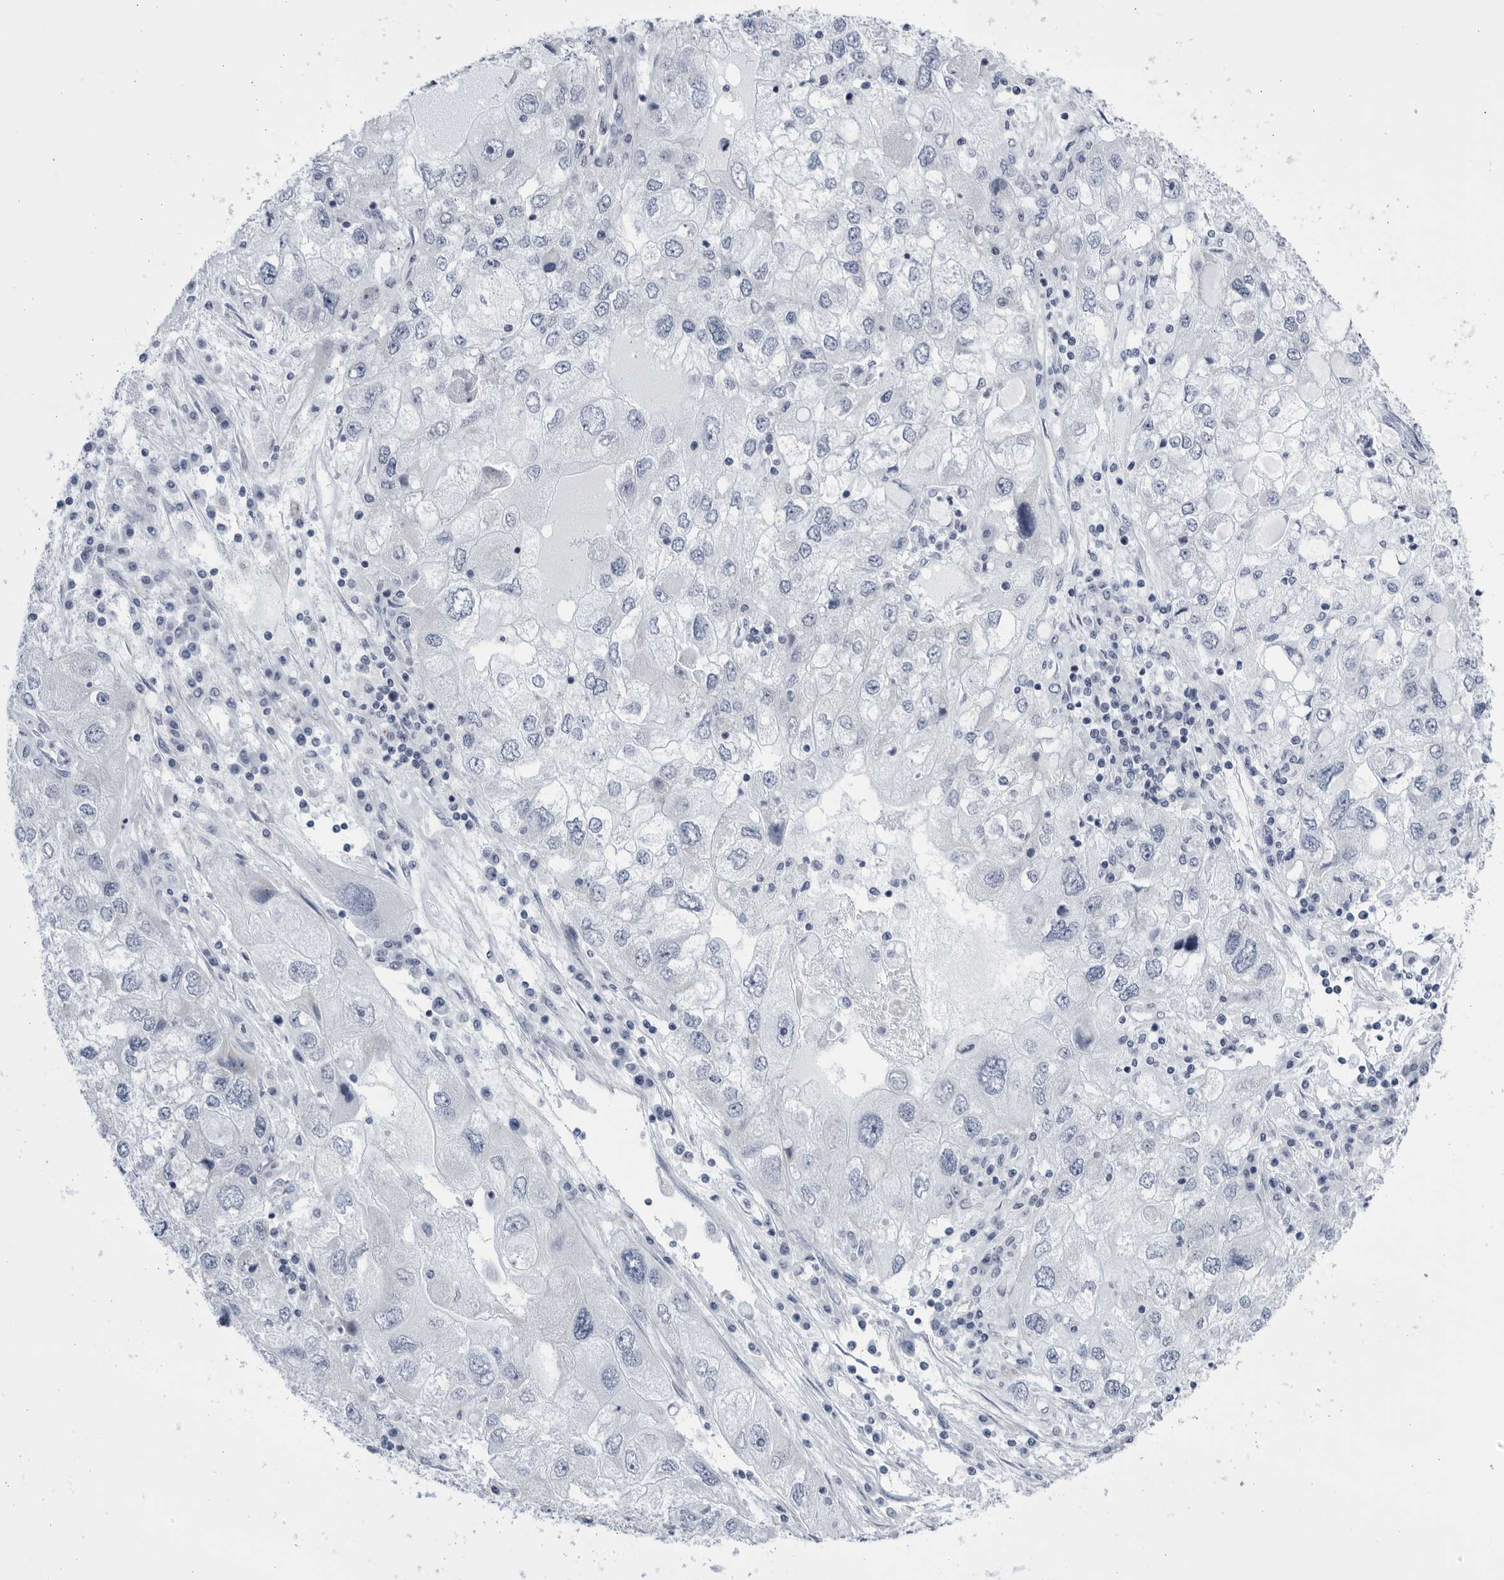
{"staining": {"intensity": "negative", "quantity": "none", "location": "none"}, "tissue": "endometrial cancer", "cell_type": "Tumor cells", "image_type": "cancer", "snomed": [{"axis": "morphology", "description": "Adenocarcinoma, NOS"}, {"axis": "topography", "description": "Endometrium"}], "caption": "Tumor cells show no significant protein positivity in adenocarcinoma (endometrial).", "gene": "CCDC181", "patient": {"sex": "female", "age": 49}}